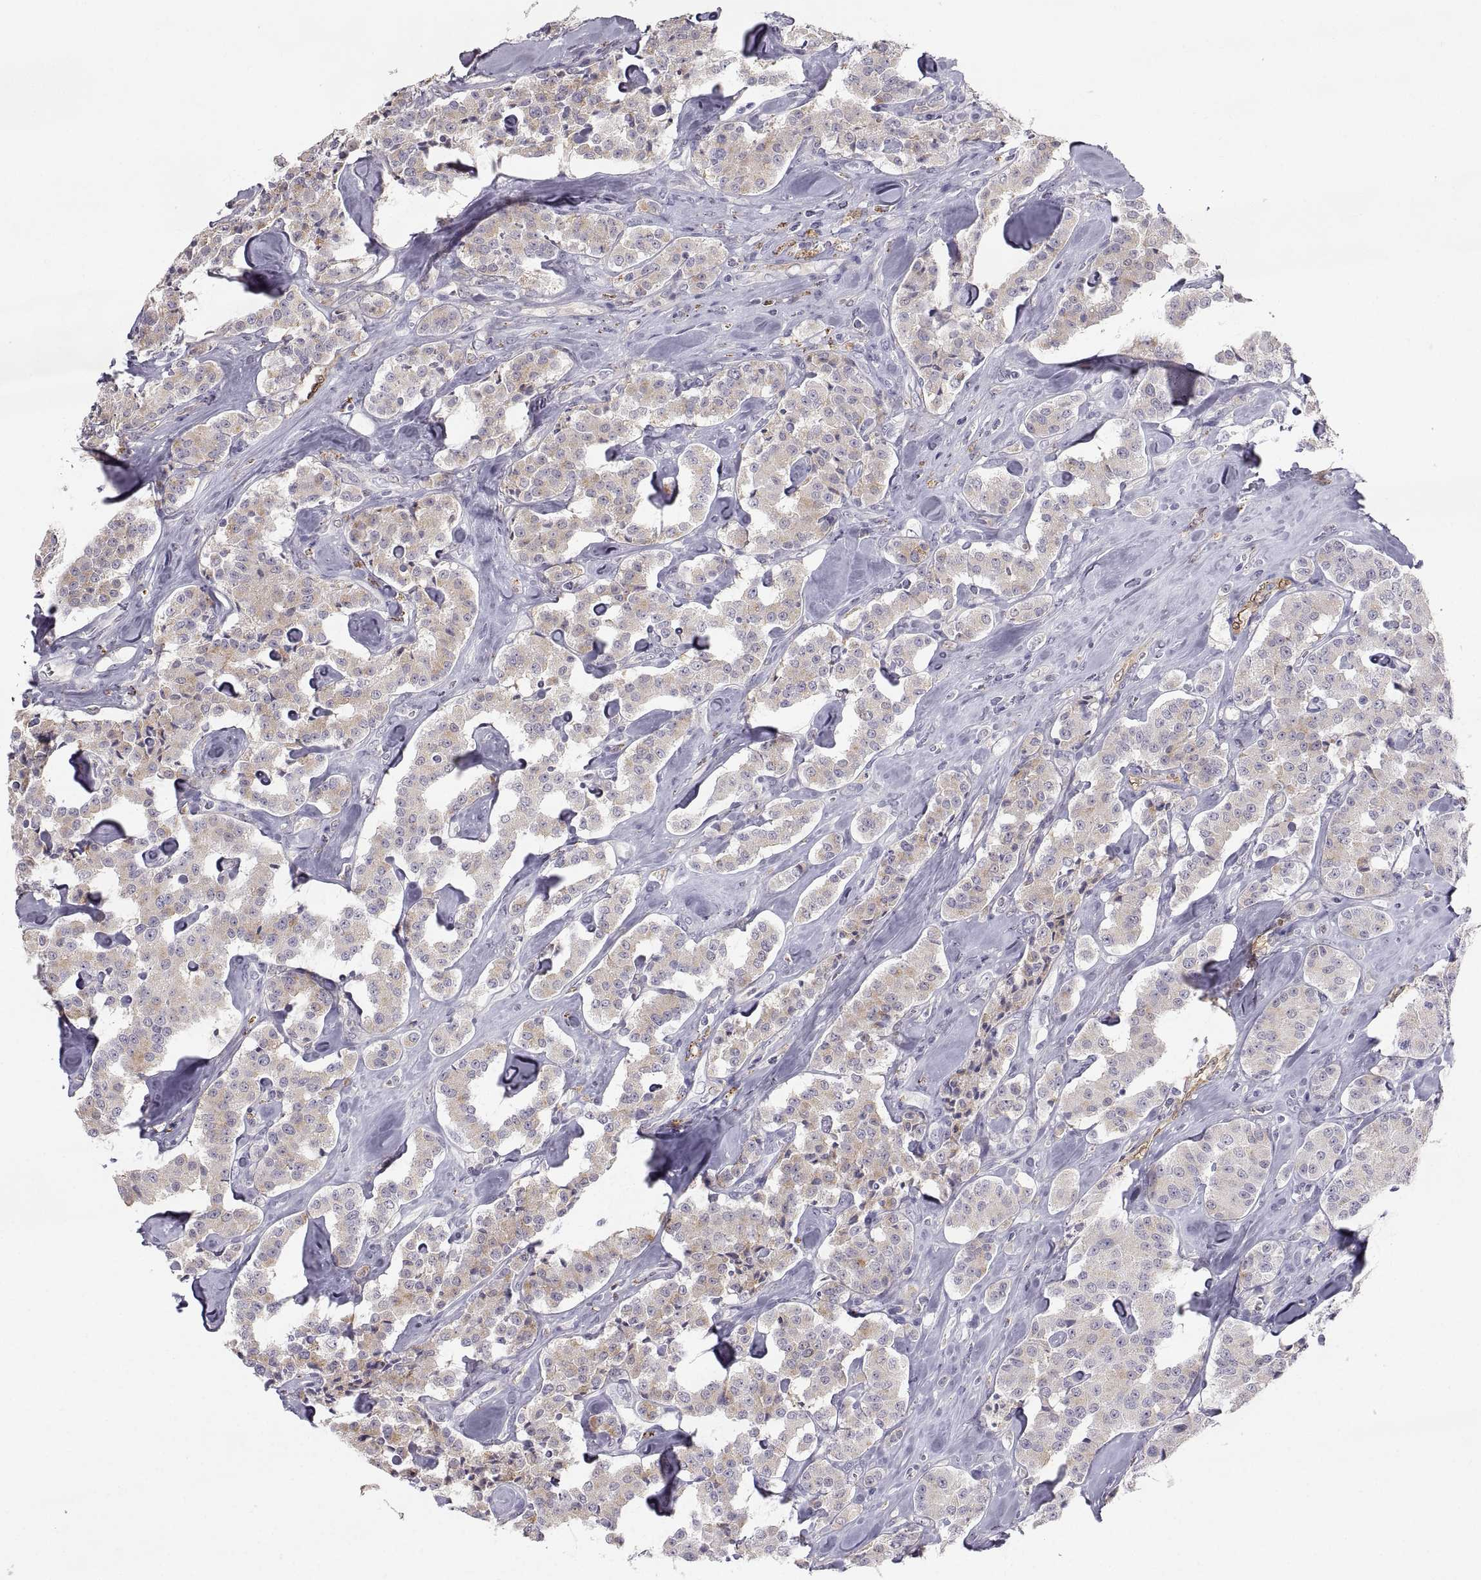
{"staining": {"intensity": "weak", "quantity": "25%-75%", "location": "cytoplasmic/membranous"}, "tissue": "carcinoid", "cell_type": "Tumor cells", "image_type": "cancer", "snomed": [{"axis": "morphology", "description": "Carcinoid, malignant, NOS"}, {"axis": "topography", "description": "Pancreas"}], "caption": "Immunohistochemical staining of human carcinoid shows low levels of weak cytoplasmic/membranous expression in approximately 25%-75% of tumor cells.", "gene": "PGM5", "patient": {"sex": "male", "age": 41}}